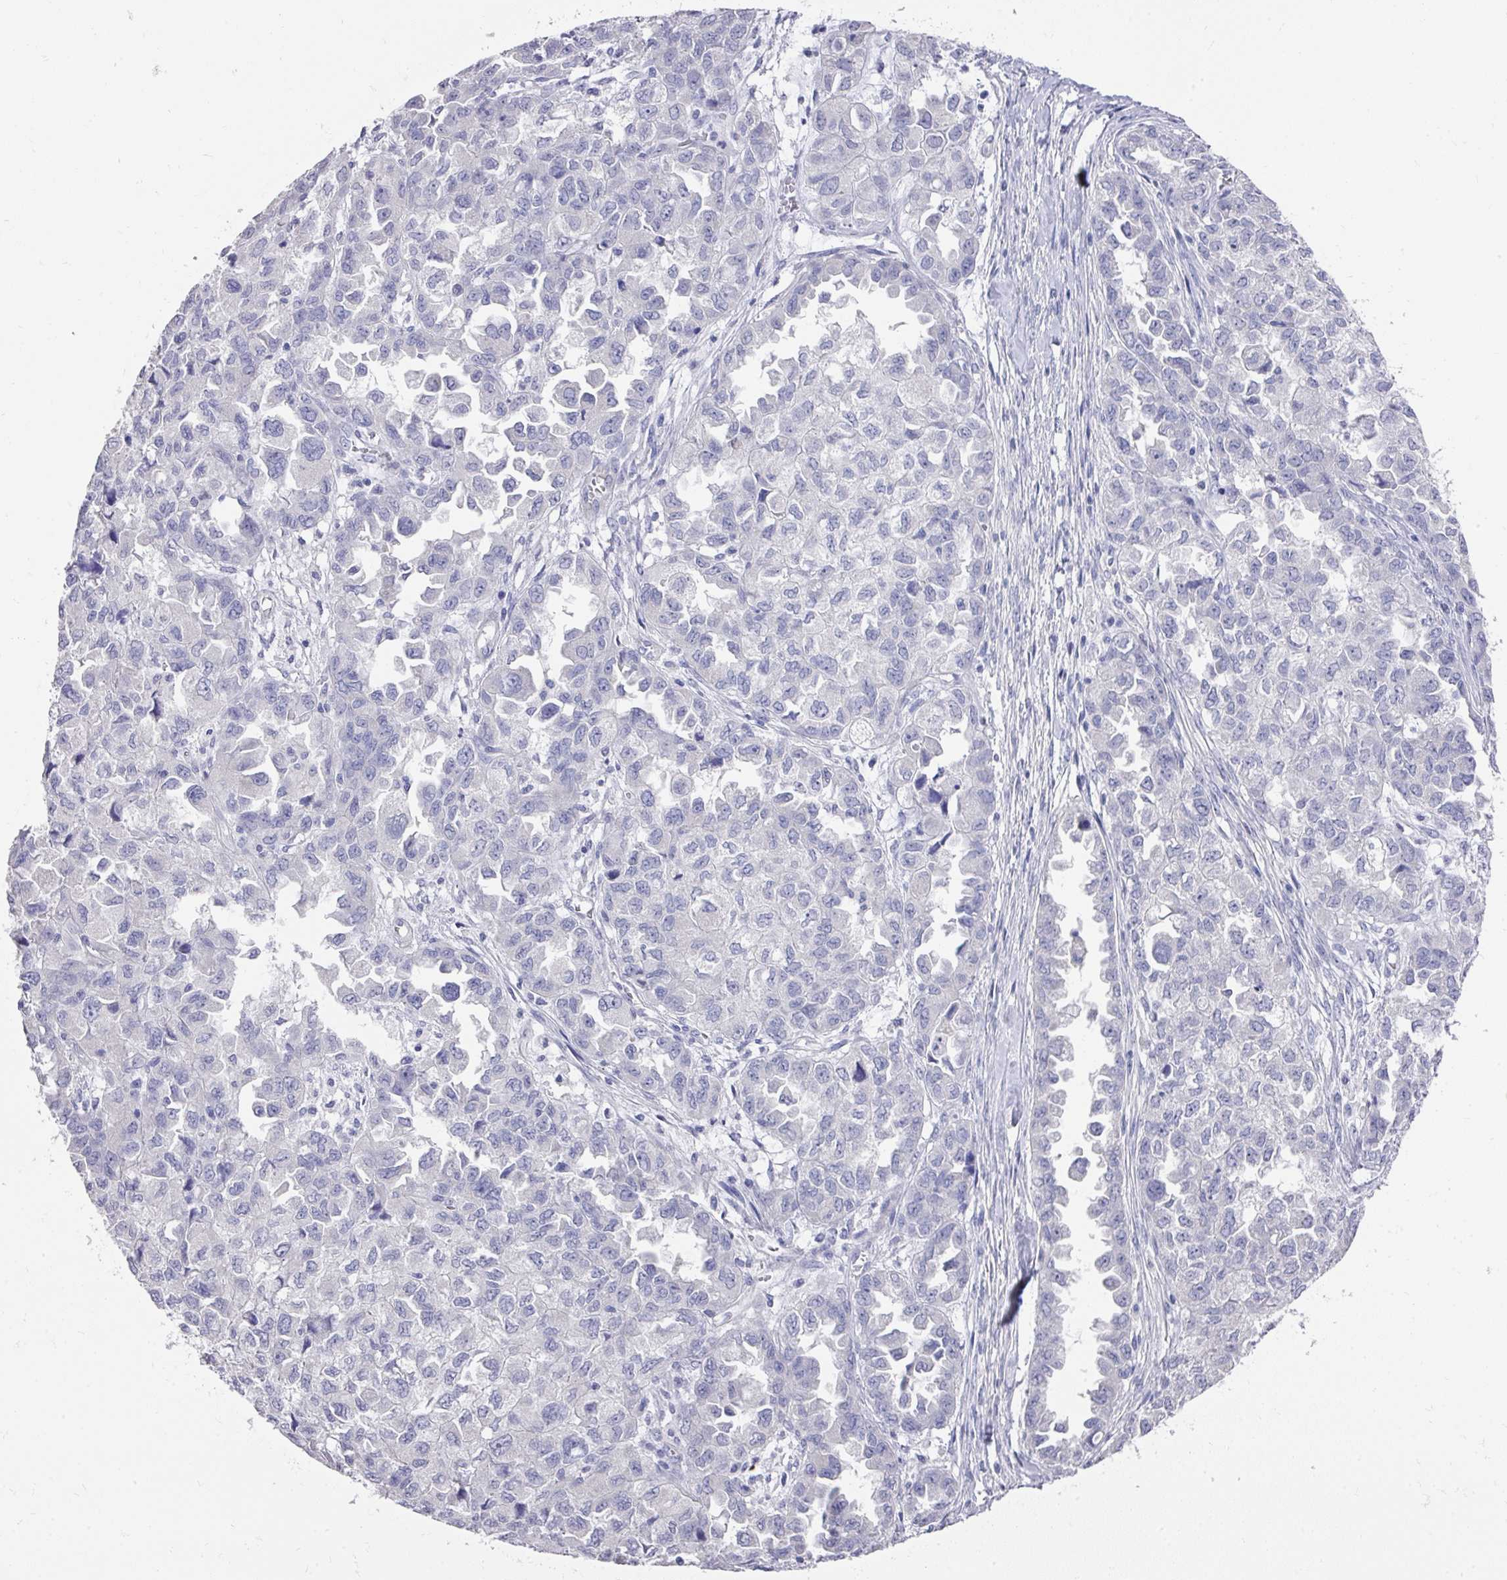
{"staining": {"intensity": "negative", "quantity": "none", "location": "none"}, "tissue": "ovarian cancer", "cell_type": "Tumor cells", "image_type": "cancer", "snomed": [{"axis": "morphology", "description": "Cystadenocarcinoma, serous, NOS"}, {"axis": "topography", "description": "Ovary"}], "caption": "There is no significant staining in tumor cells of ovarian cancer.", "gene": "DAZL", "patient": {"sex": "female", "age": 84}}